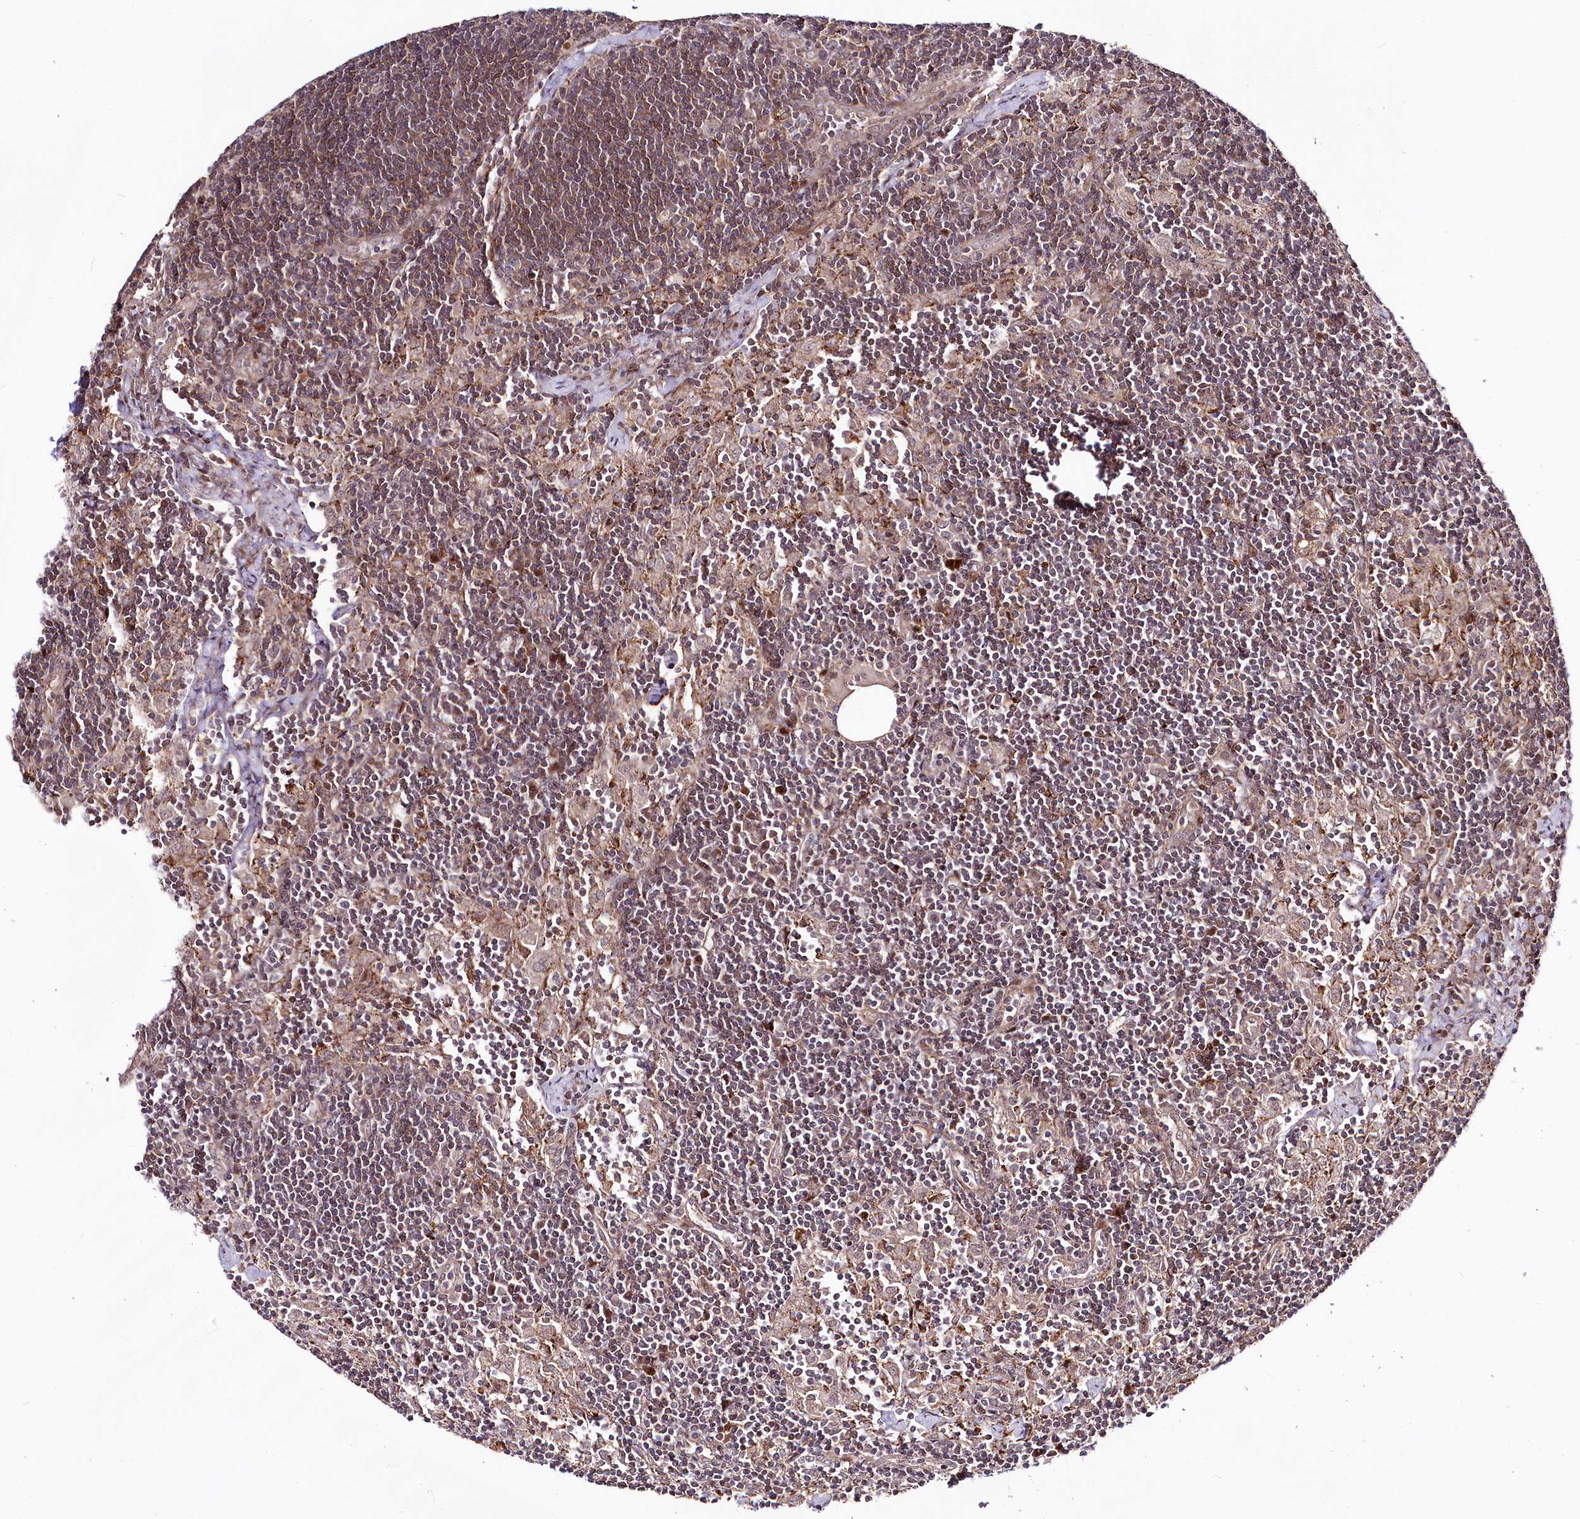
{"staining": {"intensity": "weak", "quantity": "<25%", "location": "cytoplasmic/membranous"}, "tissue": "lymph node", "cell_type": "Germinal center cells", "image_type": "normal", "snomed": [{"axis": "morphology", "description": "Normal tissue, NOS"}, {"axis": "topography", "description": "Lymph node"}], "caption": "DAB (3,3'-diaminobenzidine) immunohistochemical staining of normal lymph node reveals no significant staining in germinal center cells. The staining is performed using DAB brown chromogen with nuclei counter-stained in using hematoxylin.", "gene": "PHLDB1", "patient": {"sex": "male", "age": 24}}